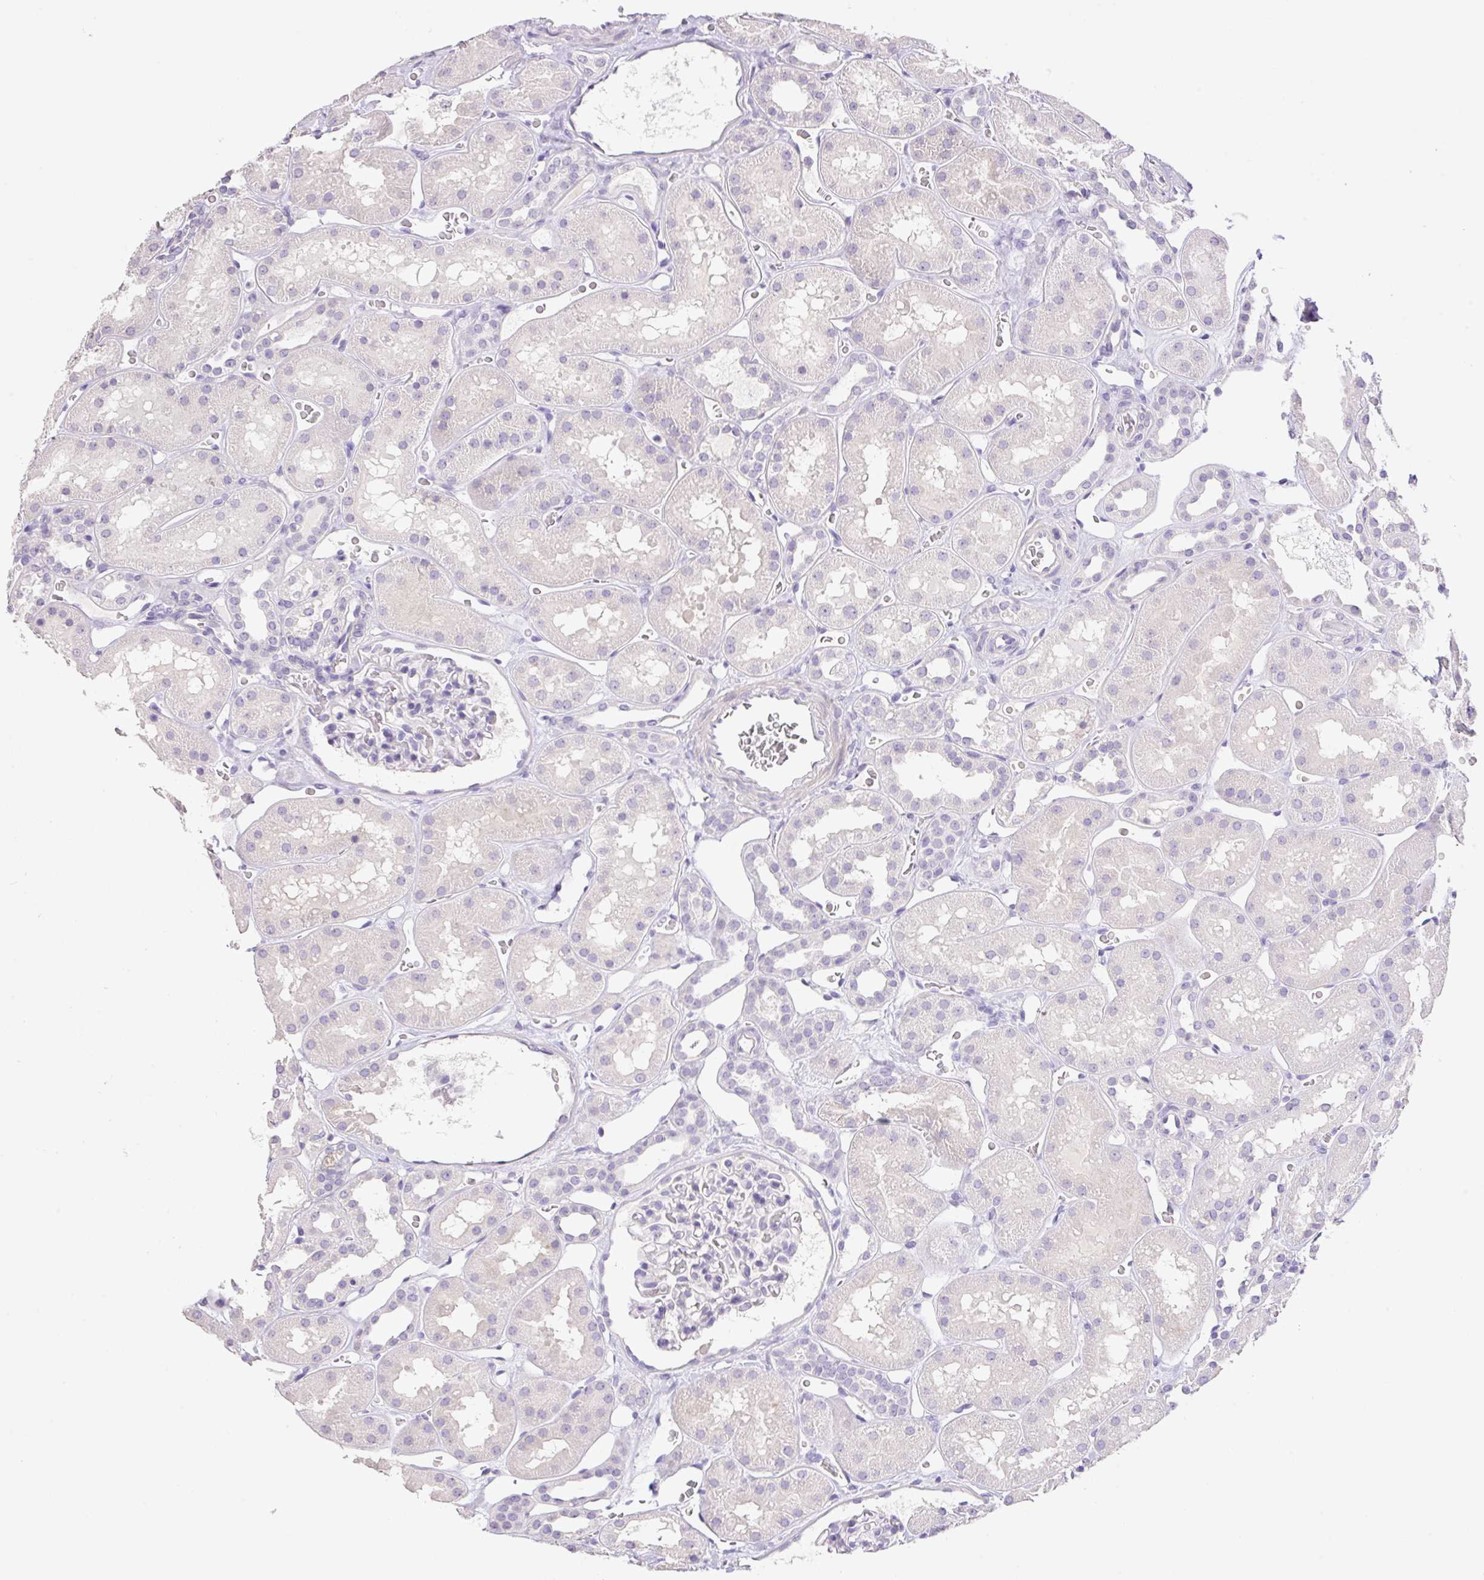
{"staining": {"intensity": "negative", "quantity": "none", "location": "none"}, "tissue": "kidney", "cell_type": "Cells in glomeruli", "image_type": "normal", "snomed": [{"axis": "morphology", "description": "Normal tissue, NOS"}, {"axis": "topography", "description": "Kidney"}], "caption": "Immunohistochemistry (IHC) image of benign human kidney stained for a protein (brown), which demonstrates no expression in cells in glomeruli. Brightfield microscopy of immunohistochemistry (IHC) stained with DAB (brown) and hematoxylin (blue), captured at high magnification.", "gene": "HCRTR2", "patient": {"sex": "female", "age": 41}}